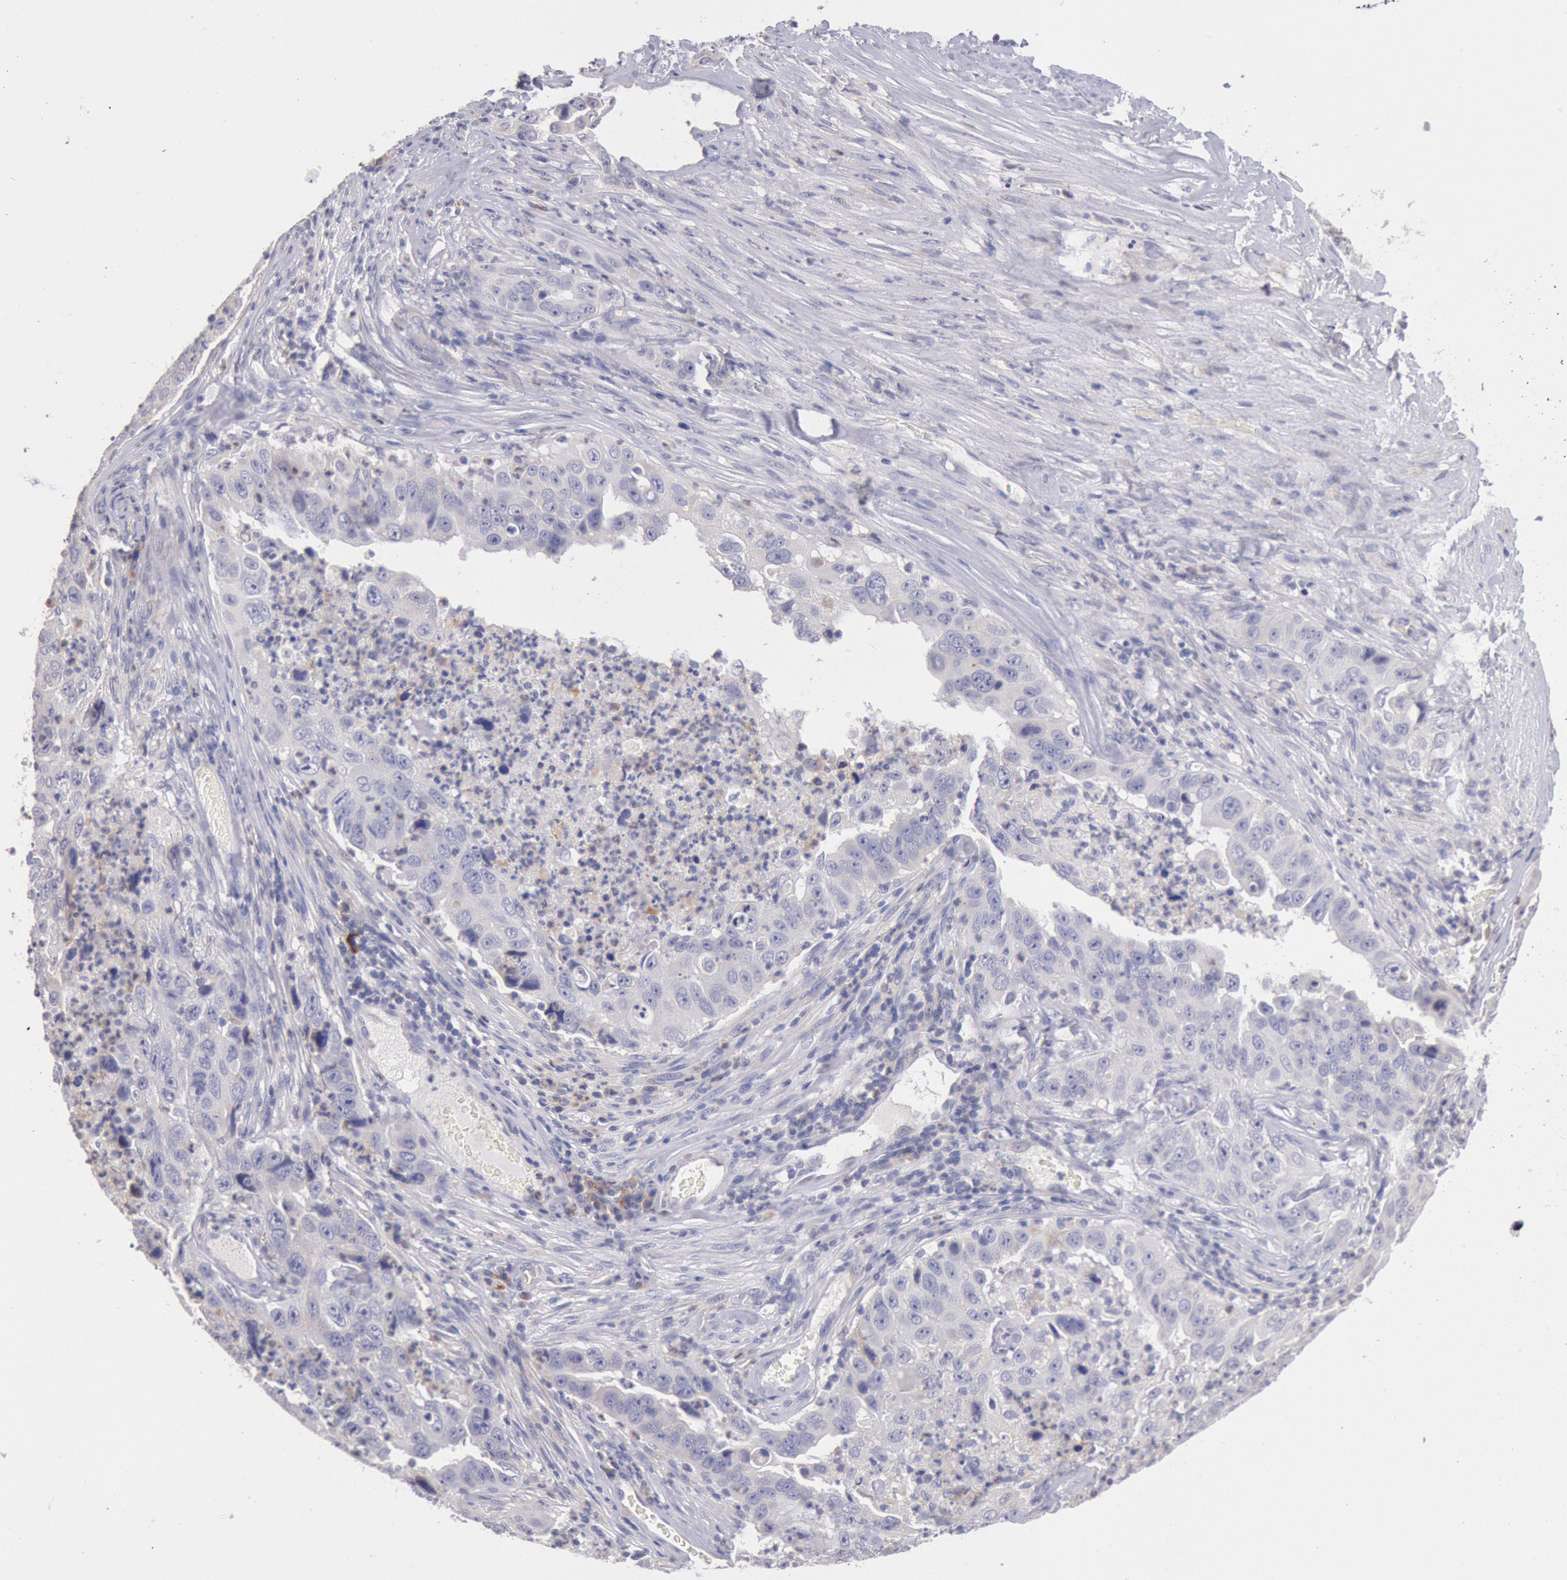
{"staining": {"intensity": "negative", "quantity": "none", "location": "none"}, "tissue": "lung cancer", "cell_type": "Tumor cells", "image_type": "cancer", "snomed": [{"axis": "morphology", "description": "Squamous cell carcinoma, NOS"}, {"axis": "topography", "description": "Lung"}], "caption": "Lung cancer was stained to show a protein in brown. There is no significant positivity in tumor cells.", "gene": "GAL3ST1", "patient": {"sex": "male", "age": 64}}